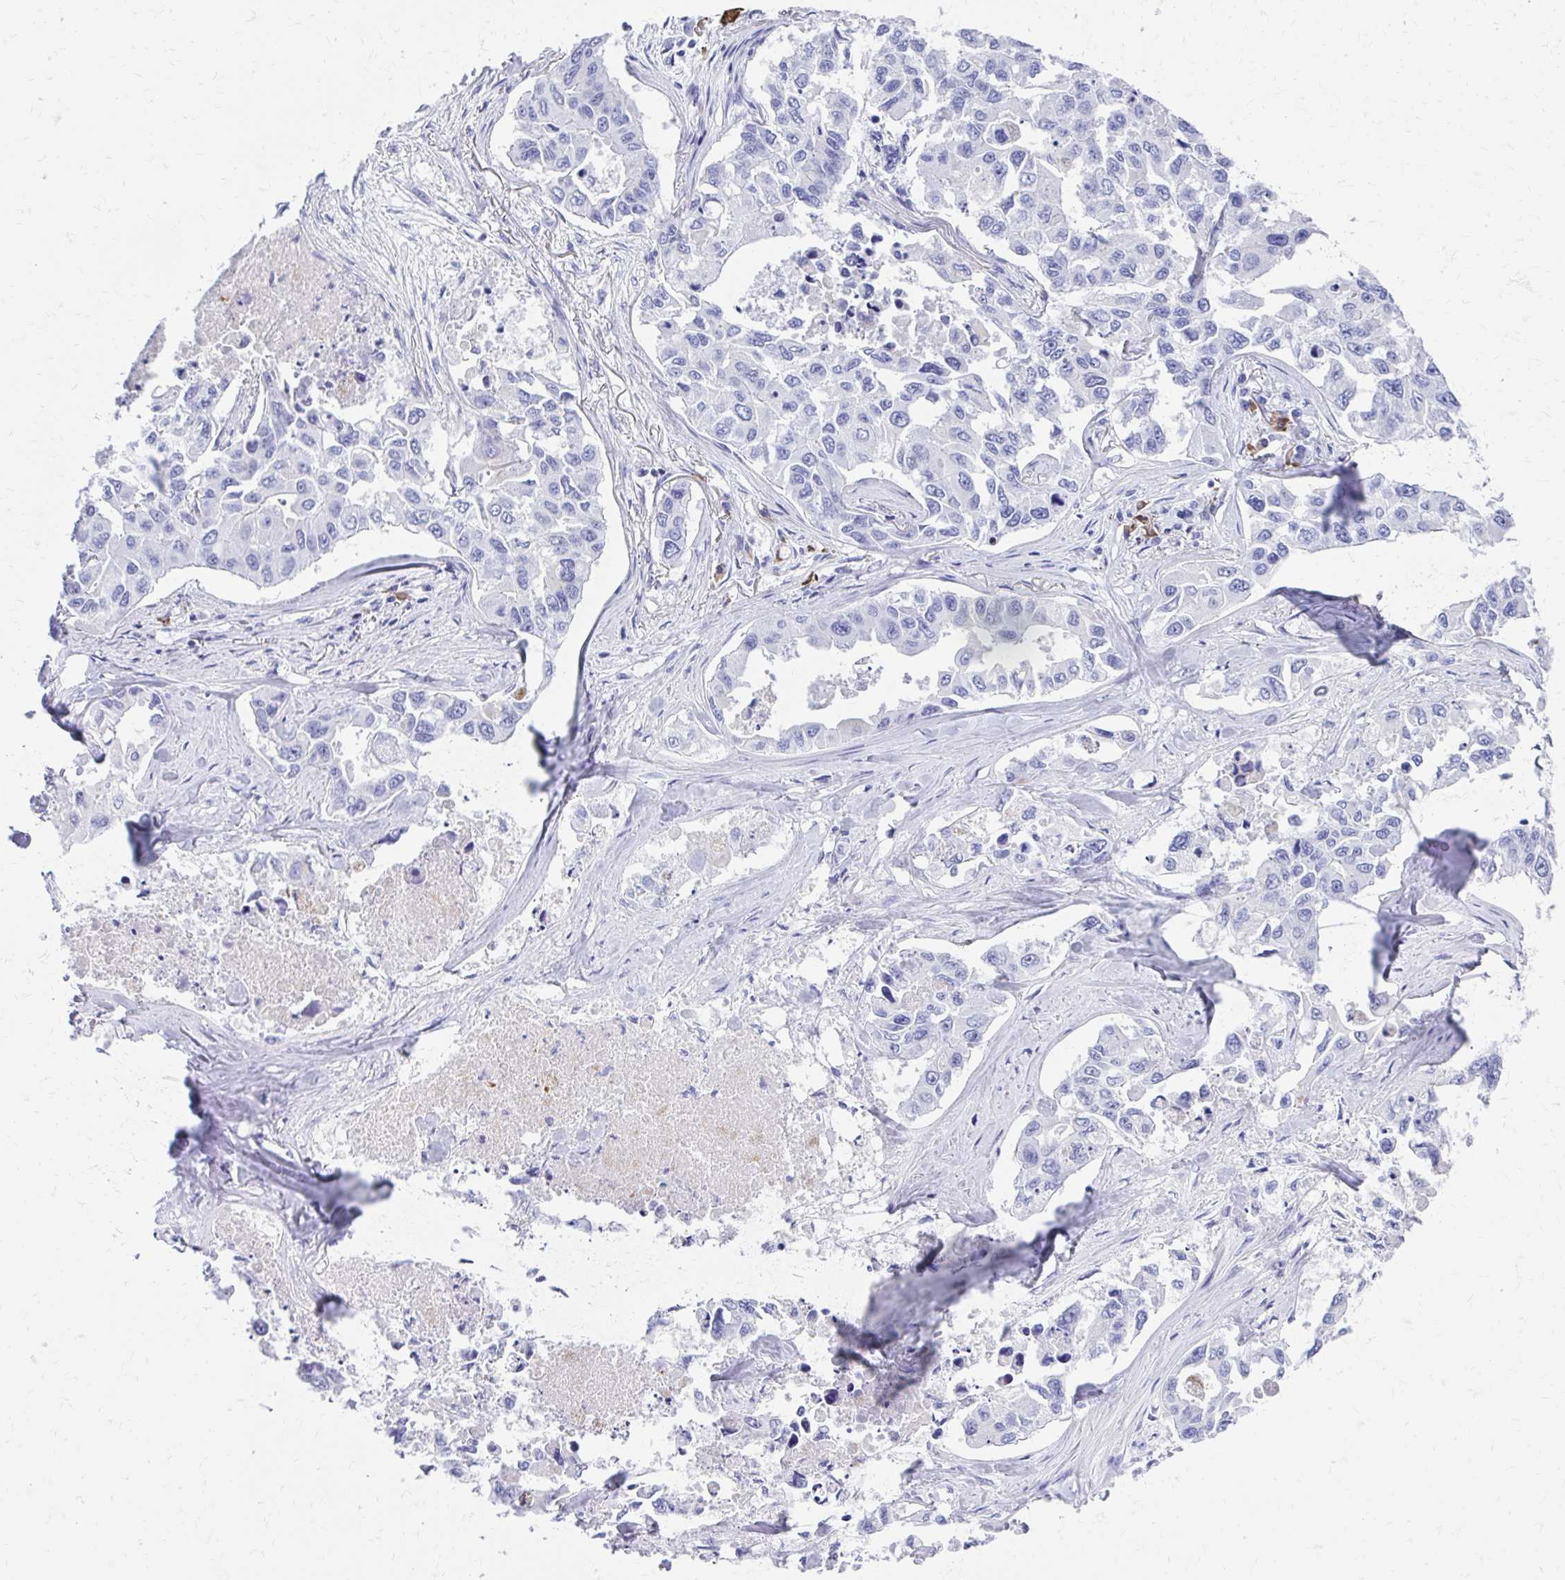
{"staining": {"intensity": "negative", "quantity": "none", "location": "none"}, "tissue": "lung cancer", "cell_type": "Tumor cells", "image_type": "cancer", "snomed": [{"axis": "morphology", "description": "Adenocarcinoma, NOS"}, {"axis": "topography", "description": "Lung"}], "caption": "The IHC photomicrograph has no significant expression in tumor cells of adenocarcinoma (lung) tissue.", "gene": "RUNX3", "patient": {"sex": "male", "age": 64}}